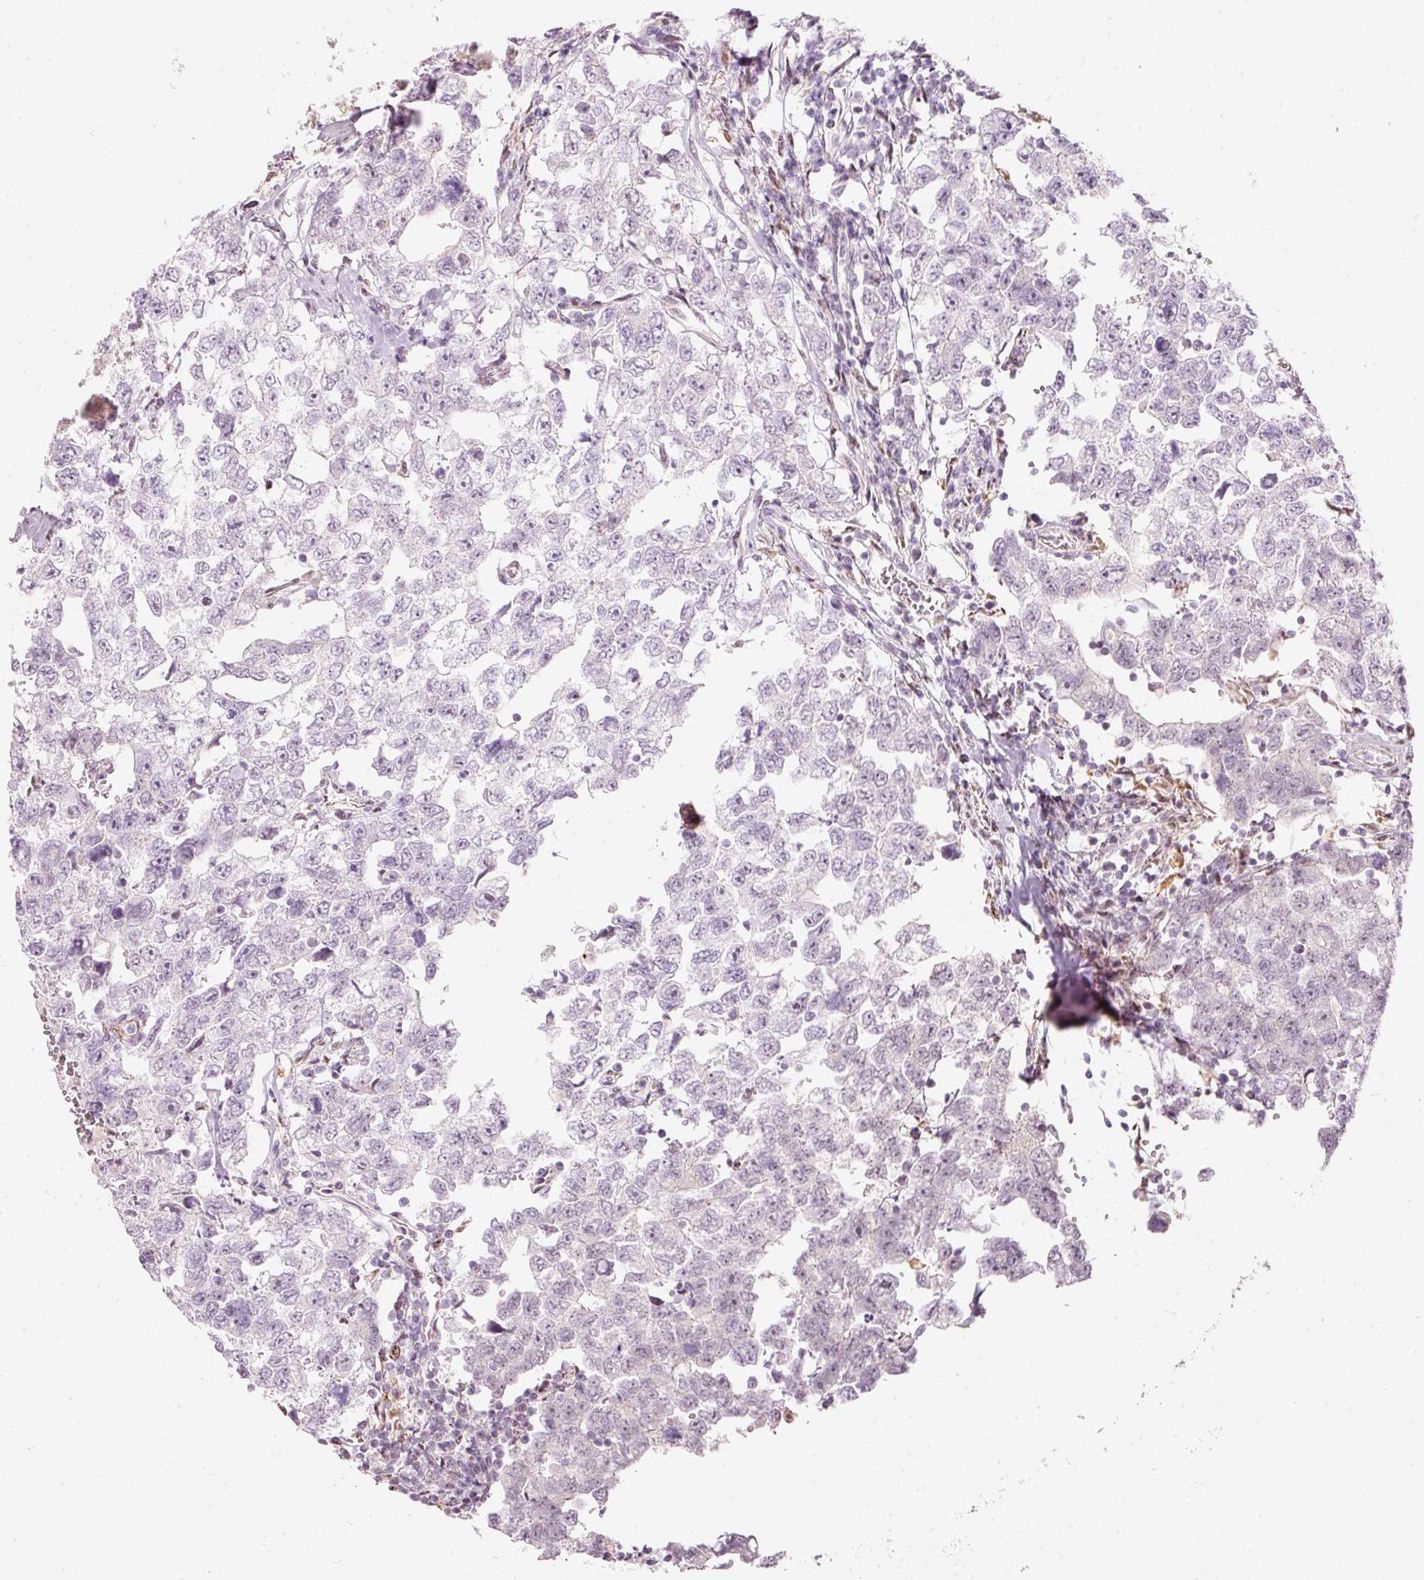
{"staining": {"intensity": "negative", "quantity": "none", "location": "none"}, "tissue": "testis cancer", "cell_type": "Tumor cells", "image_type": "cancer", "snomed": [{"axis": "morphology", "description": "Carcinoma, Embryonal, NOS"}, {"axis": "topography", "description": "Testis"}], "caption": "The immunohistochemistry (IHC) photomicrograph has no significant positivity in tumor cells of embryonal carcinoma (testis) tissue.", "gene": "RNF39", "patient": {"sex": "male", "age": 22}}